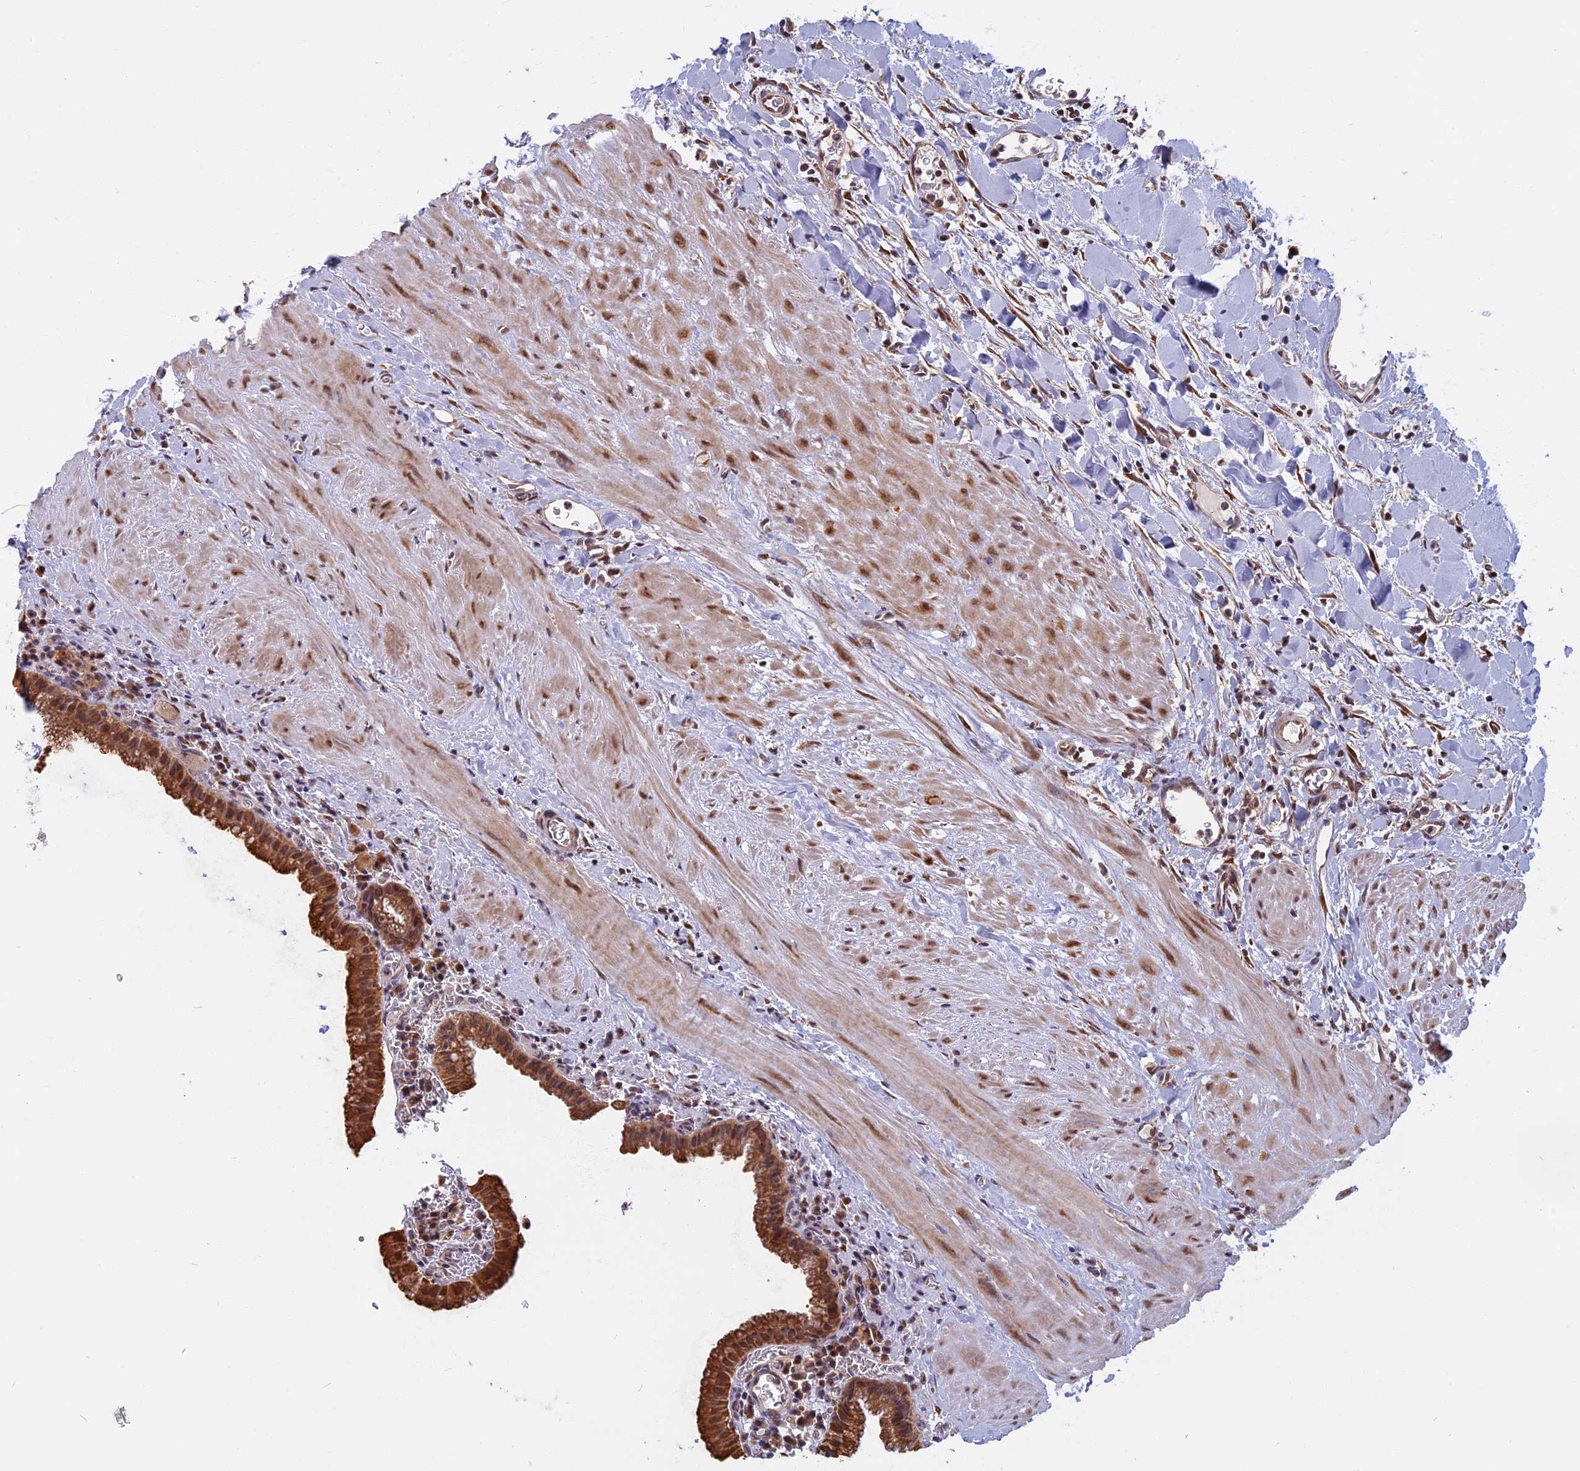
{"staining": {"intensity": "strong", "quantity": ">75%", "location": "cytoplasmic/membranous"}, "tissue": "gallbladder", "cell_type": "Glandular cells", "image_type": "normal", "snomed": [{"axis": "morphology", "description": "Normal tissue, NOS"}, {"axis": "topography", "description": "Gallbladder"}], "caption": "The image exhibits a brown stain indicating the presence of a protein in the cytoplasmic/membranous of glandular cells in gallbladder. (DAB (3,3'-diaminobenzidine) IHC, brown staining for protein, blue staining for nuclei).", "gene": "CCDC113", "patient": {"sex": "male", "age": 78}}